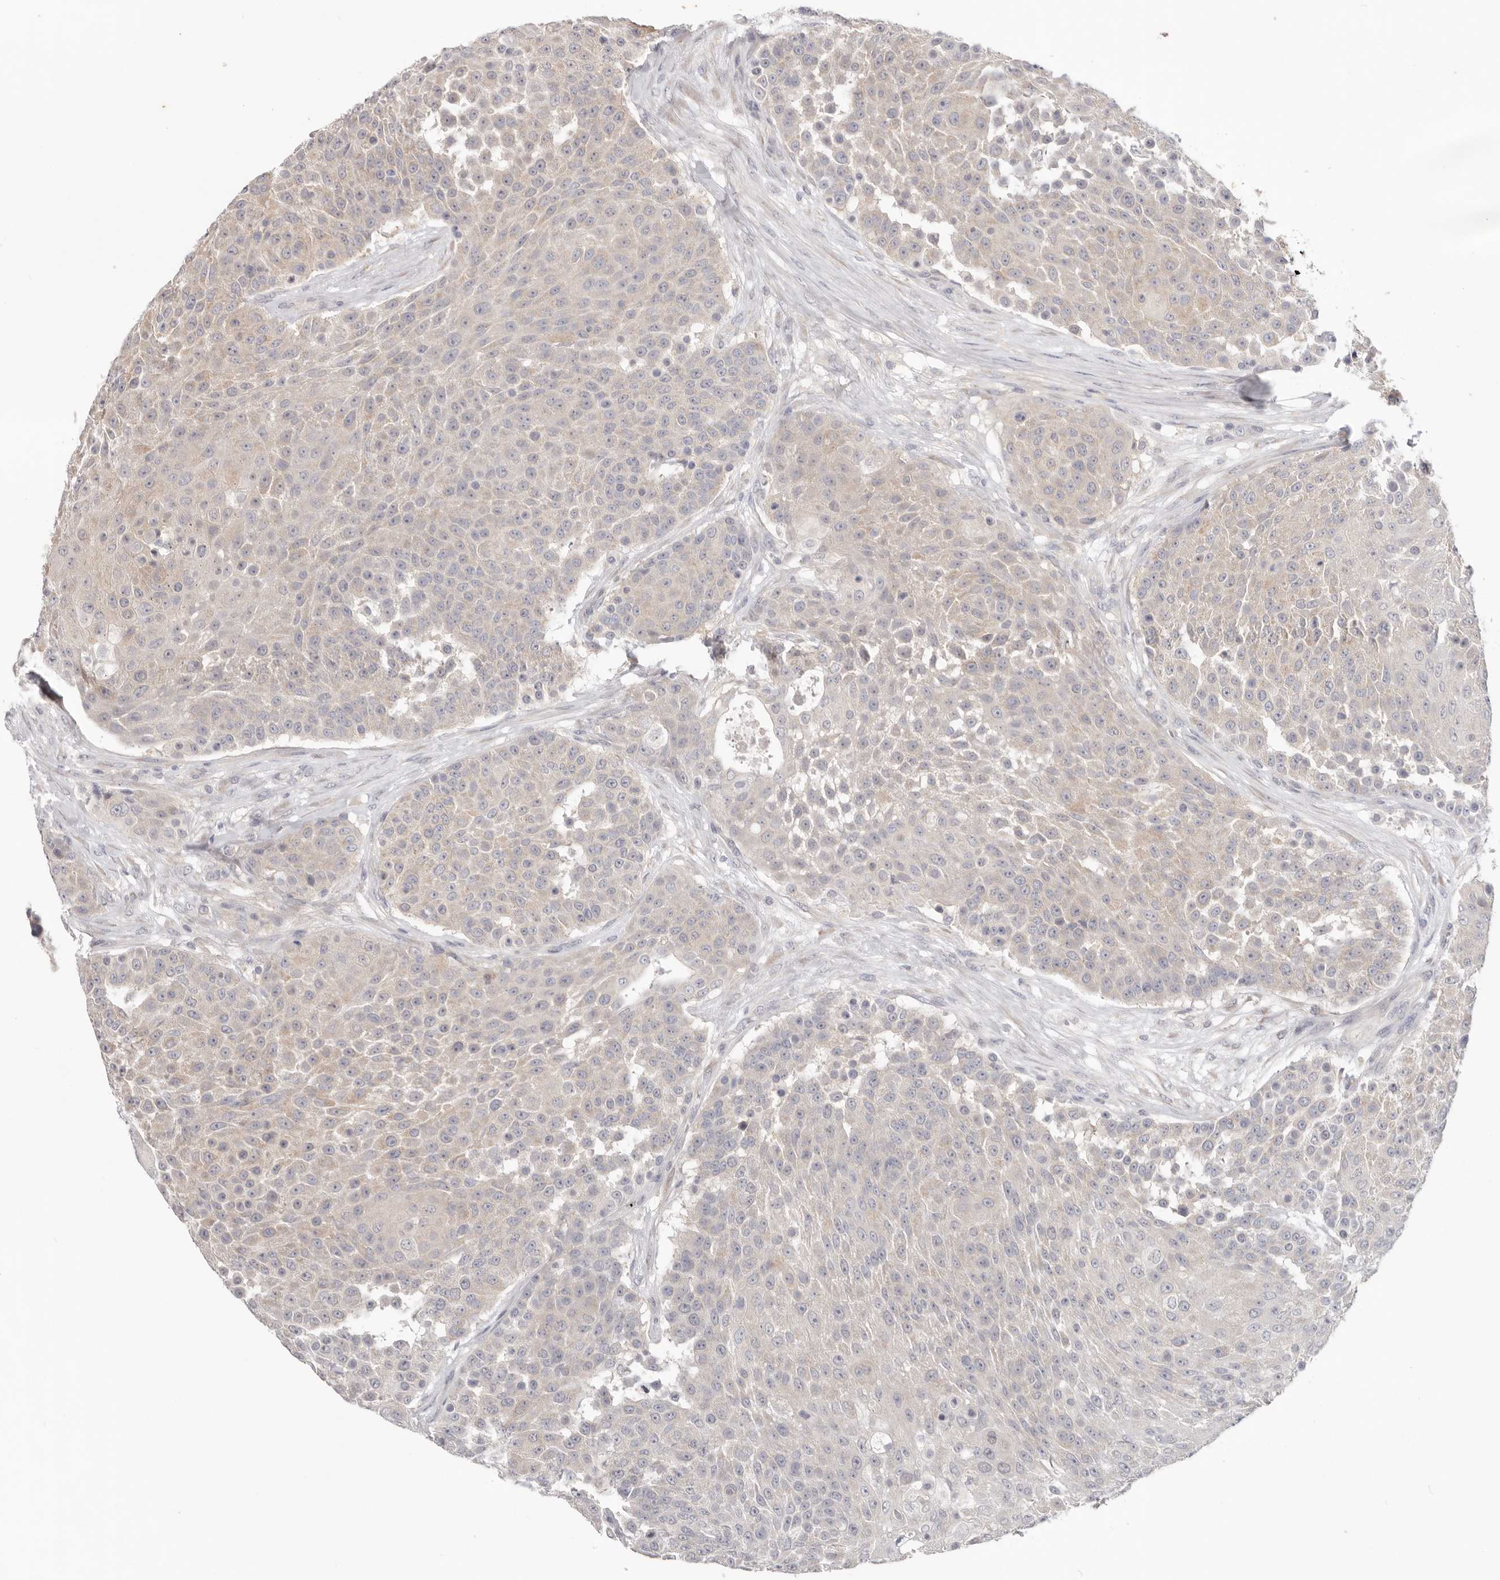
{"staining": {"intensity": "weak", "quantity": "<25%", "location": "cytoplasmic/membranous"}, "tissue": "urothelial cancer", "cell_type": "Tumor cells", "image_type": "cancer", "snomed": [{"axis": "morphology", "description": "Urothelial carcinoma, High grade"}, {"axis": "topography", "description": "Urinary bladder"}], "caption": "Tumor cells are negative for brown protein staining in urothelial carcinoma (high-grade).", "gene": "WDR77", "patient": {"sex": "female", "age": 63}}